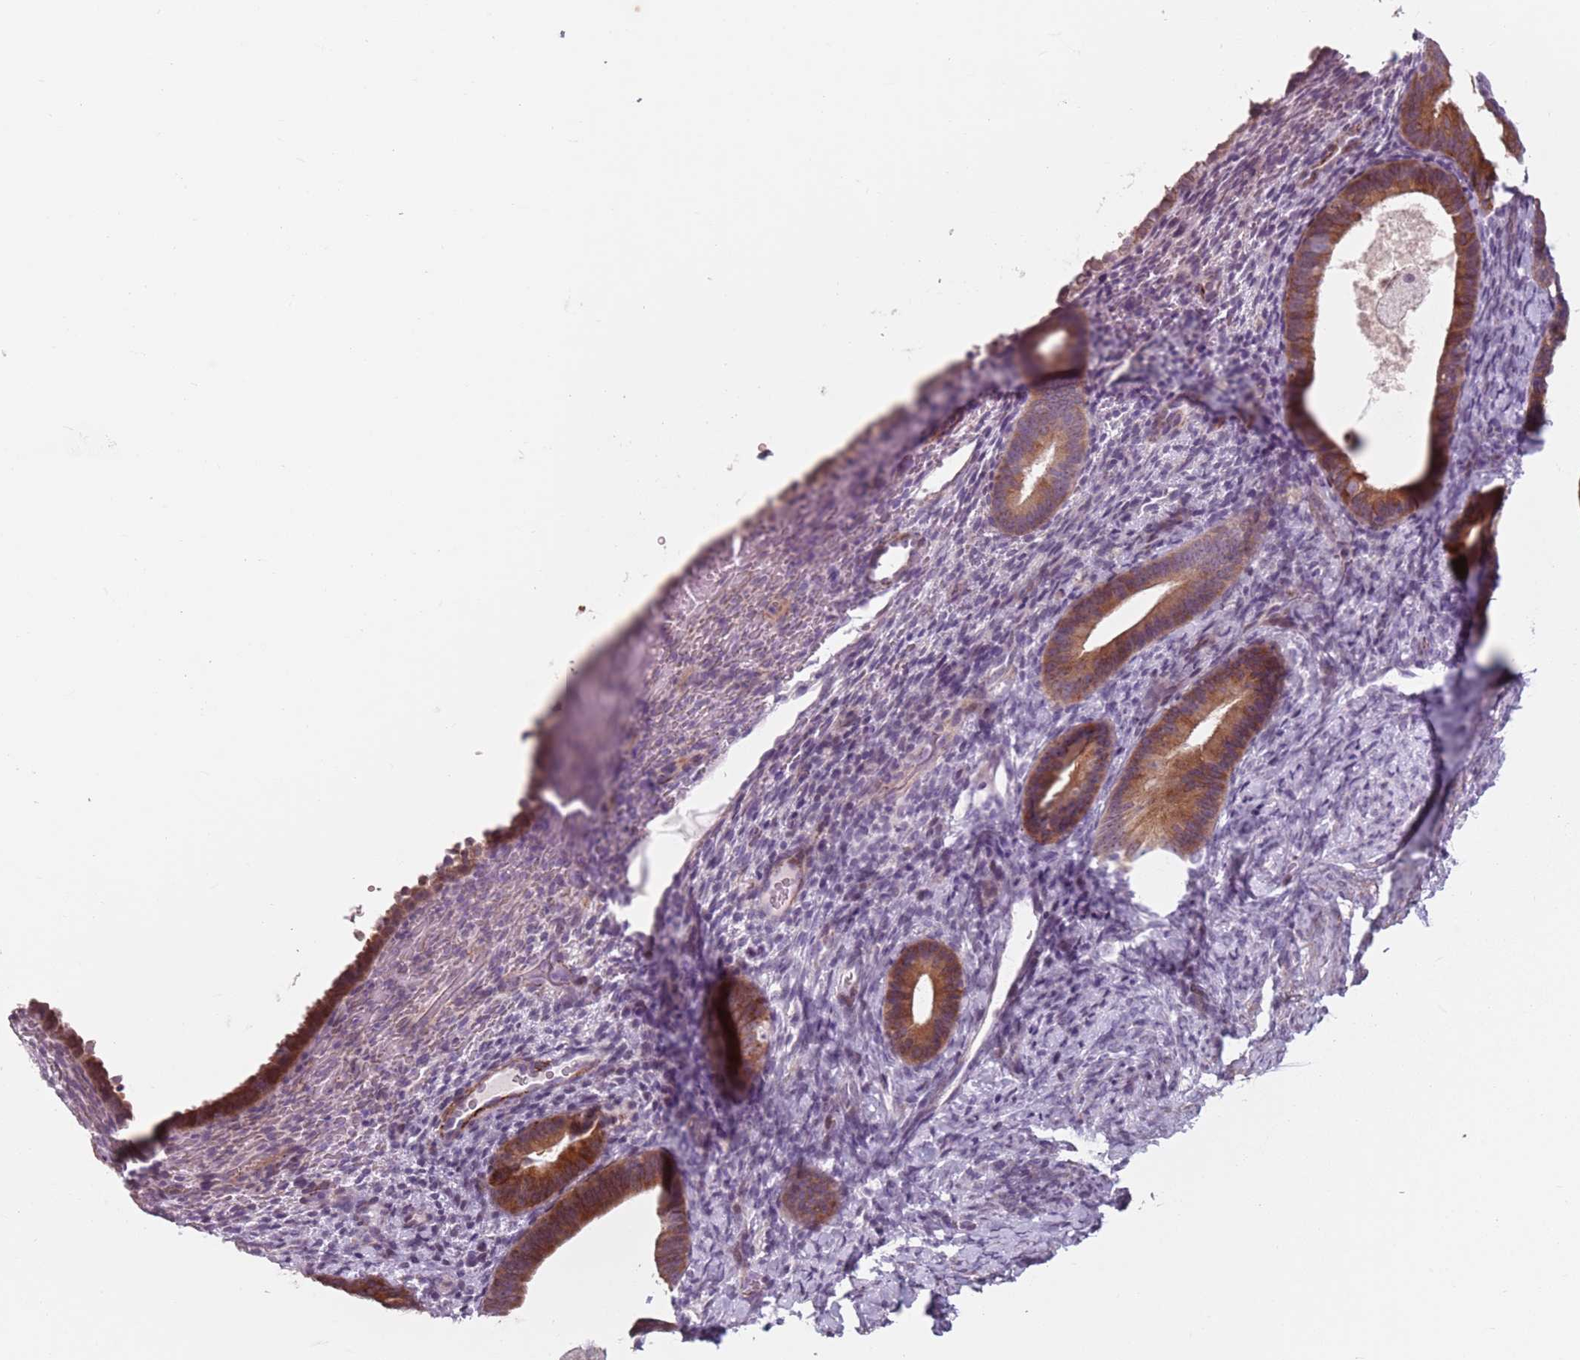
{"staining": {"intensity": "negative", "quantity": "none", "location": "none"}, "tissue": "endometrium", "cell_type": "Cells in endometrial stroma", "image_type": "normal", "snomed": [{"axis": "morphology", "description": "Normal tissue, NOS"}, {"axis": "topography", "description": "Endometrium"}], "caption": "IHC histopathology image of unremarkable endometrium stained for a protein (brown), which demonstrates no expression in cells in endometrial stroma.", "gene": "TMC4", "patient": {"sex": "female", "age": 65}}